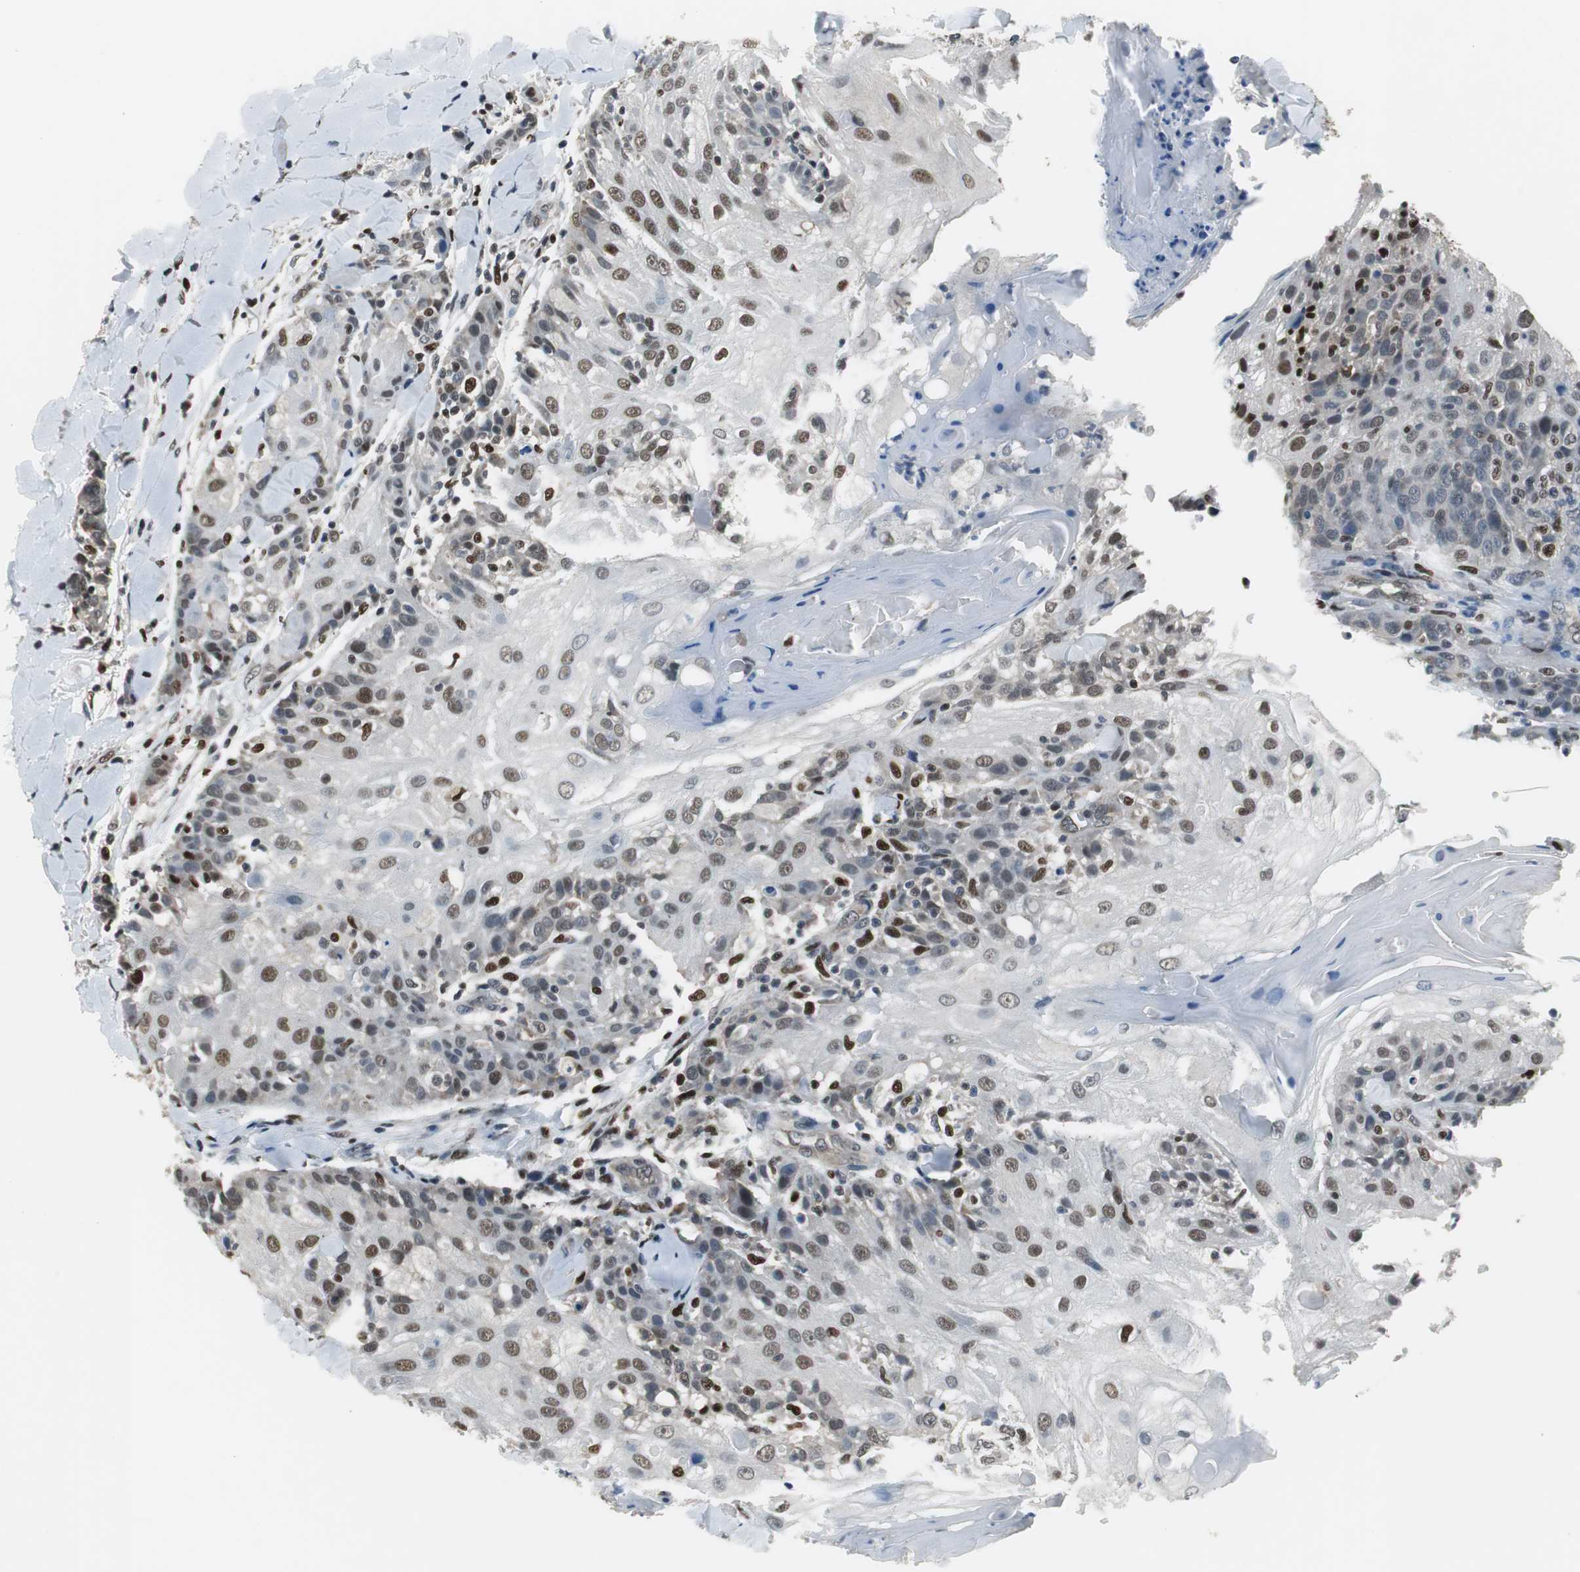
{"staining": {"intensity": "moderate", "quantity": "25%-75%", "location": "nuclear"}, "tissue": "skin cancer", "cell_type": "Tumor cells", "image_type": "cancer", "snomed": [{"axis": "morphology", "description": "Normal tissue, NOS"}, {"axis": "morphology", "description": "Squamous cell carcinoma, NOS"}, {"axis": "topography", "description": "Skin"}], "caption": "Immunohistochemical staining of squamous cell carcinoma (skin) exhibits moderate nuclear protein expression in about 25%-75% of tumor cells.", "gene": "MAFB", "patient": {"sex": "female", "age": 83}}